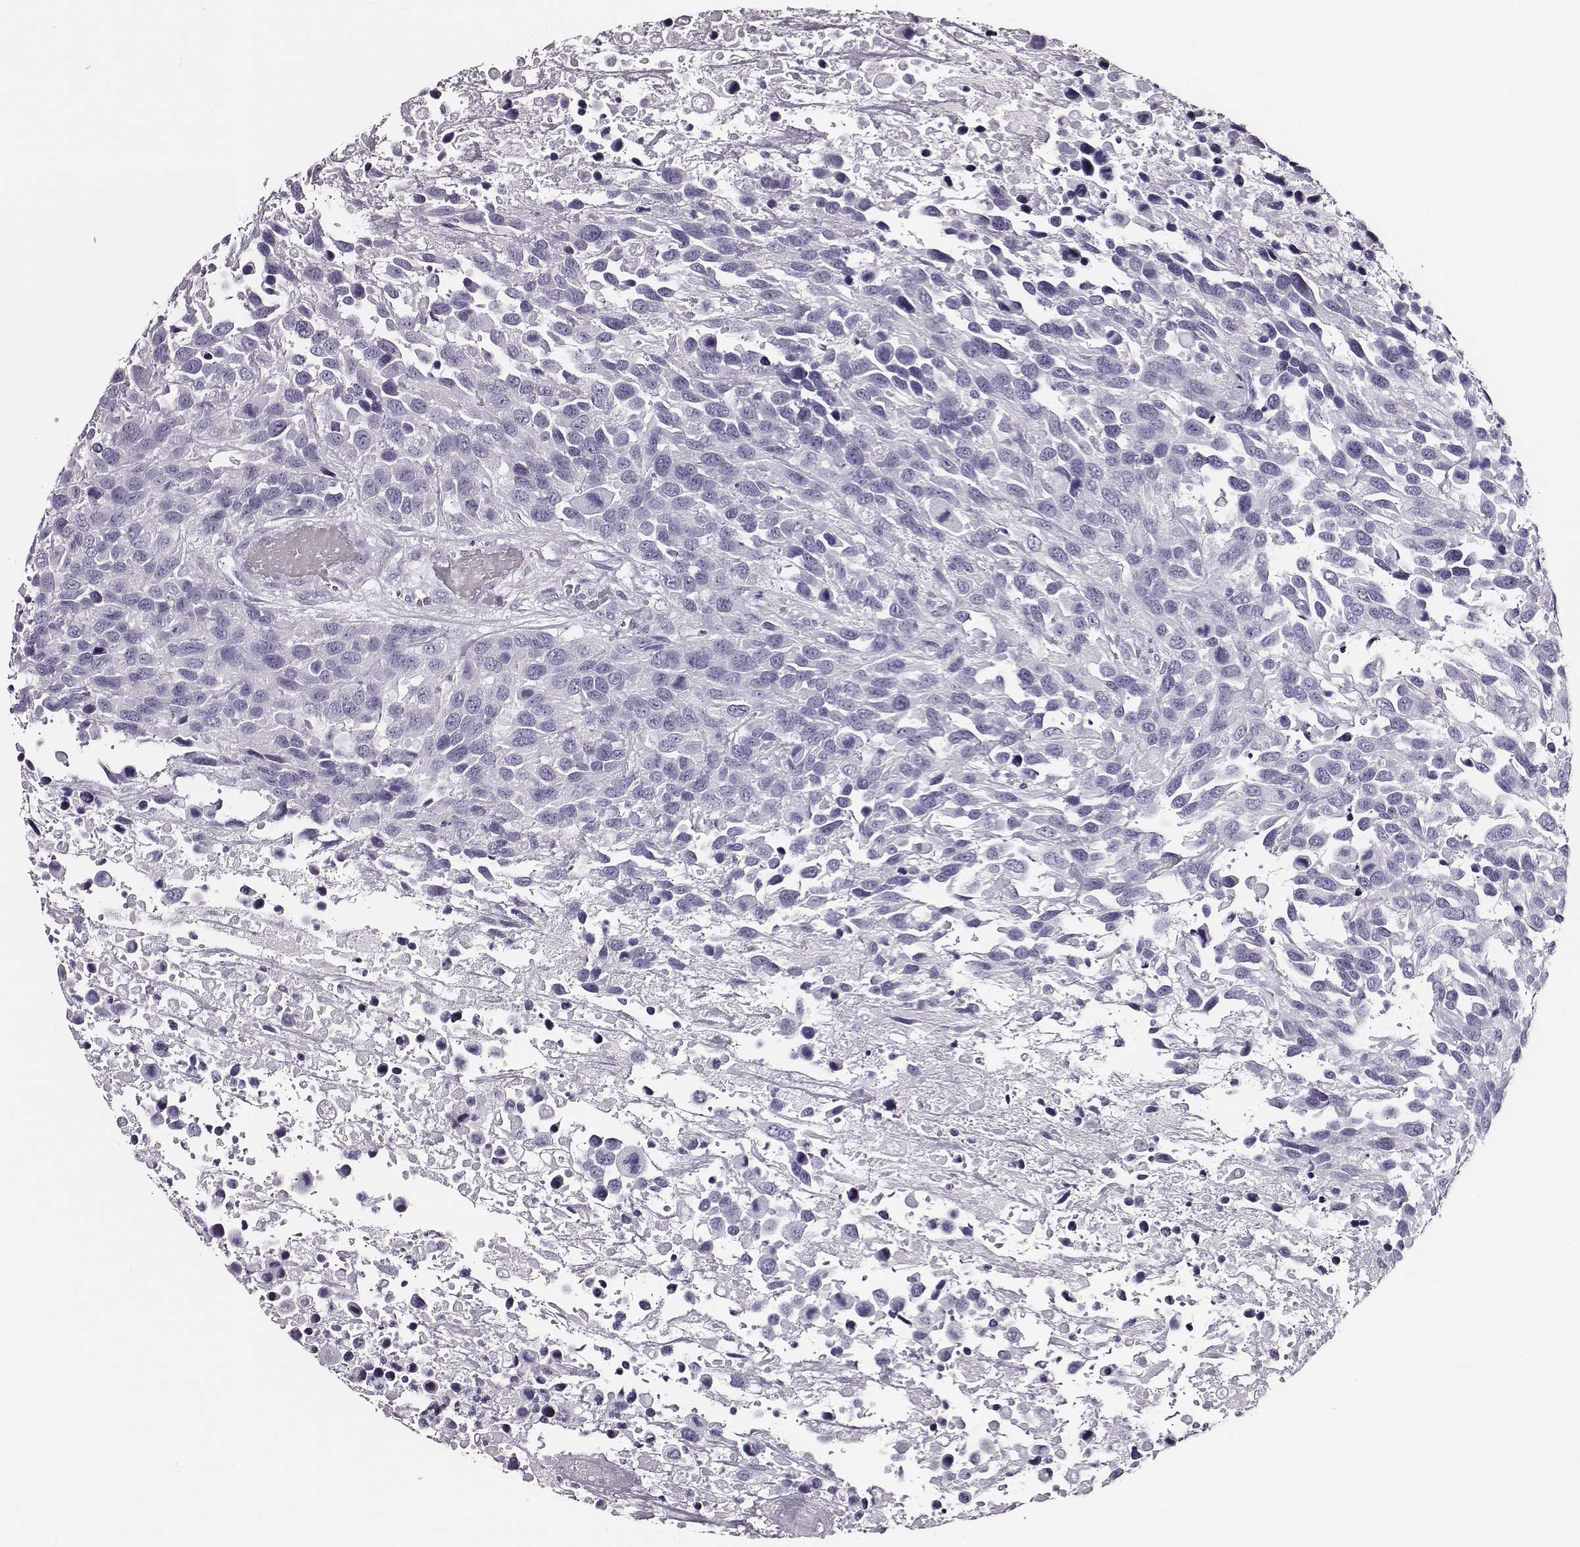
{"staining": {"intensity": "negative", "quantity": "none", "location": "none"}, "tissue": "urothelial cancer", "cell_type": "Tumor cells", "image_type": "cancer", "snomed": [{"axis": "morphology", "description": "Urothelial carcinoma, High grade"}, {"axis": "topography", "description": "Urinary bladder"}], "caption": "The image shows no significant staining in tumor cells of urothelial carcinoma (high-grade). (Brightfield microscopy of DAB immunohistochemistry (IHC) at high magnification).", "gene": "DPEP1", "patient": {"sex": "female", "age": 70}}